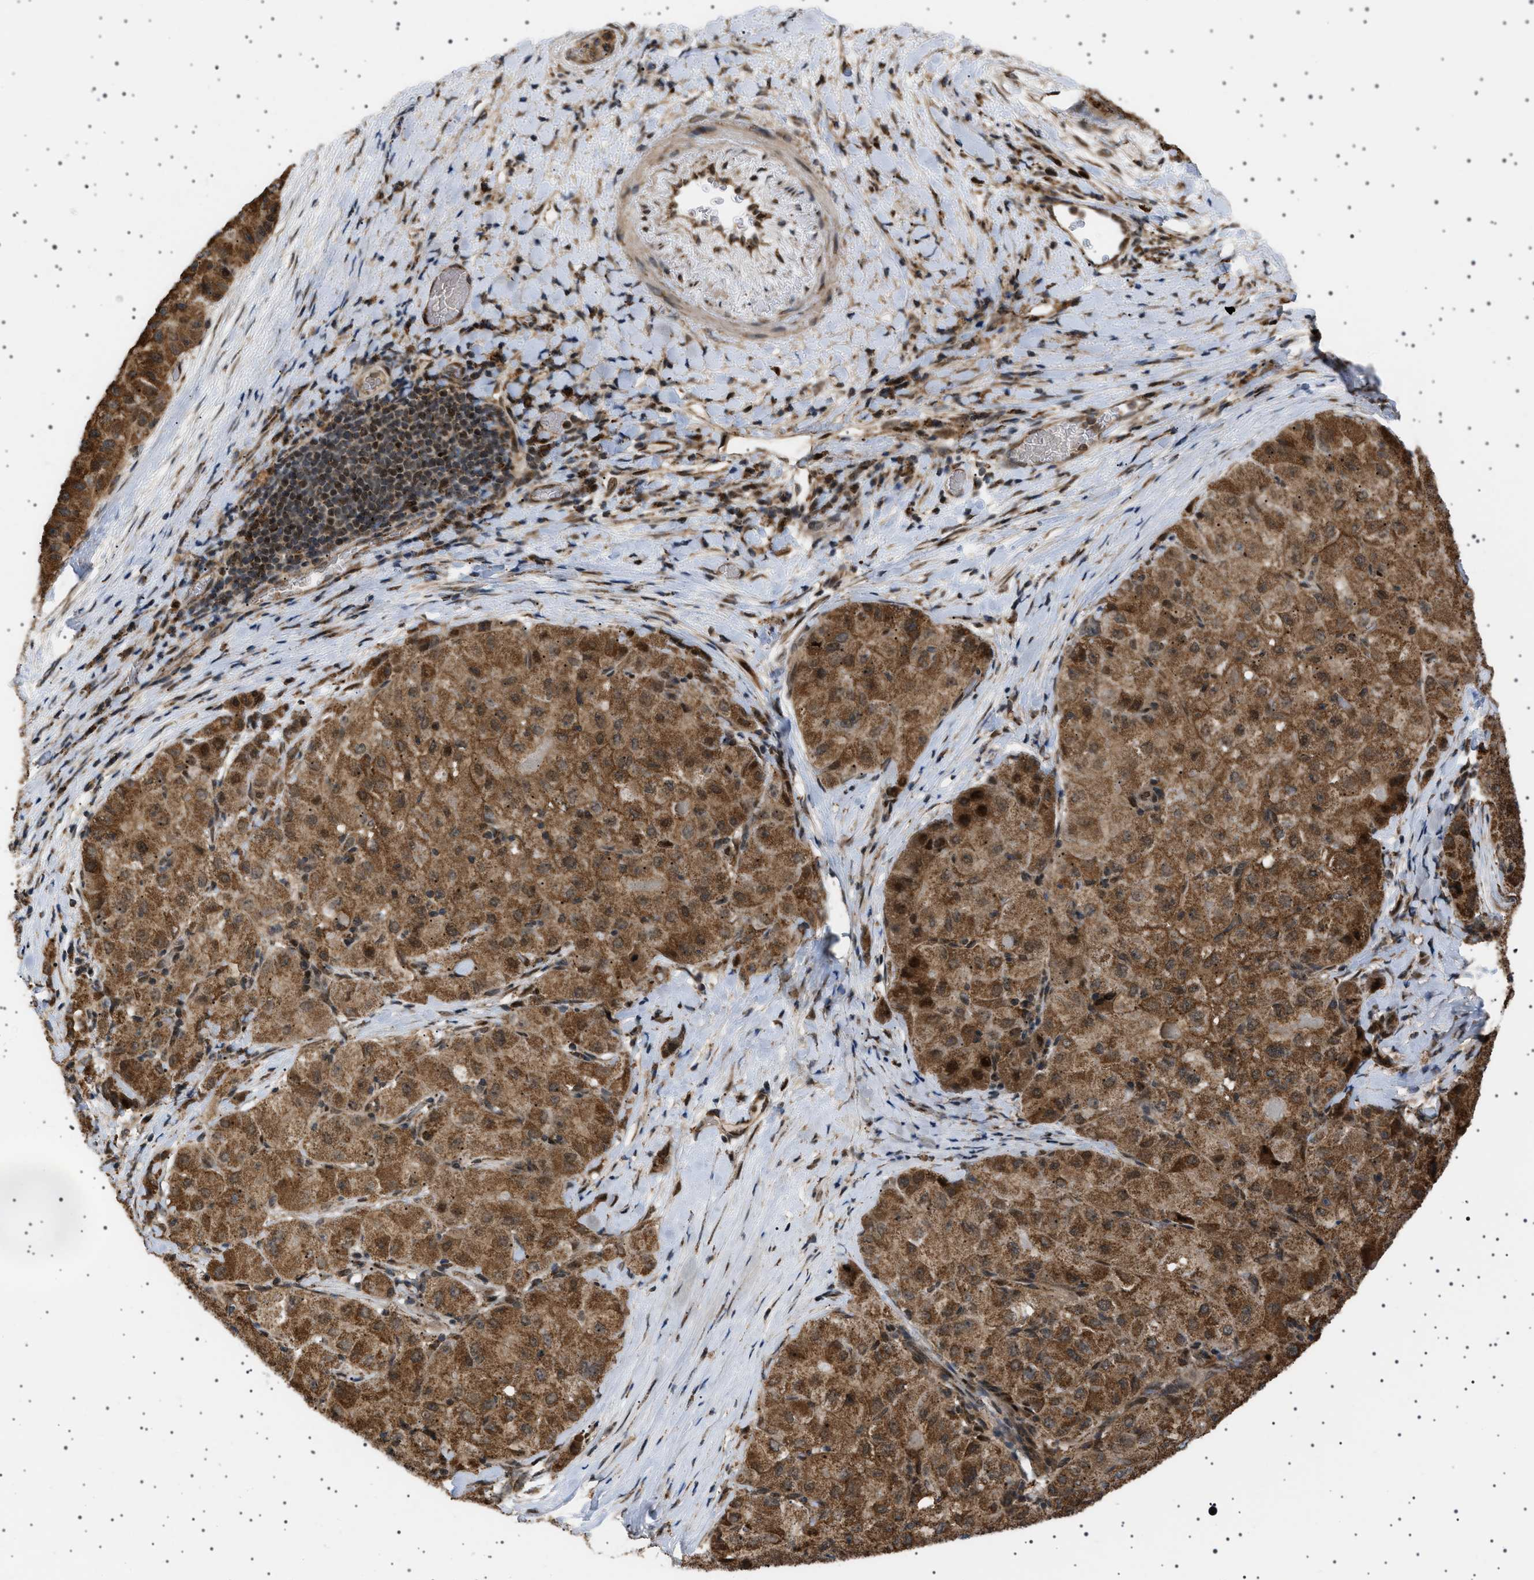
{"staining": {"intensity": "moderate", "quantity": ">75%", "location": "cytoplasmic/membranous,nuclear"}, "tissue": "liver cancer", "cell_type": "Tumor cells", "image_type": "cancer", "snomed": [{"axis": "morphology", "description": "Carcinoma, Hepatocellular, NOS"}, {"axis": "topography", "description": "Liver"}], "caption": "A brown stain highlights moderate cytoplasmic/membranous and nuclear positivity of a protein in hepatocellular carcinoma (liver) tumor cells.", "gene": "MELK", "patient": {"sex": "male", "age": 80}}